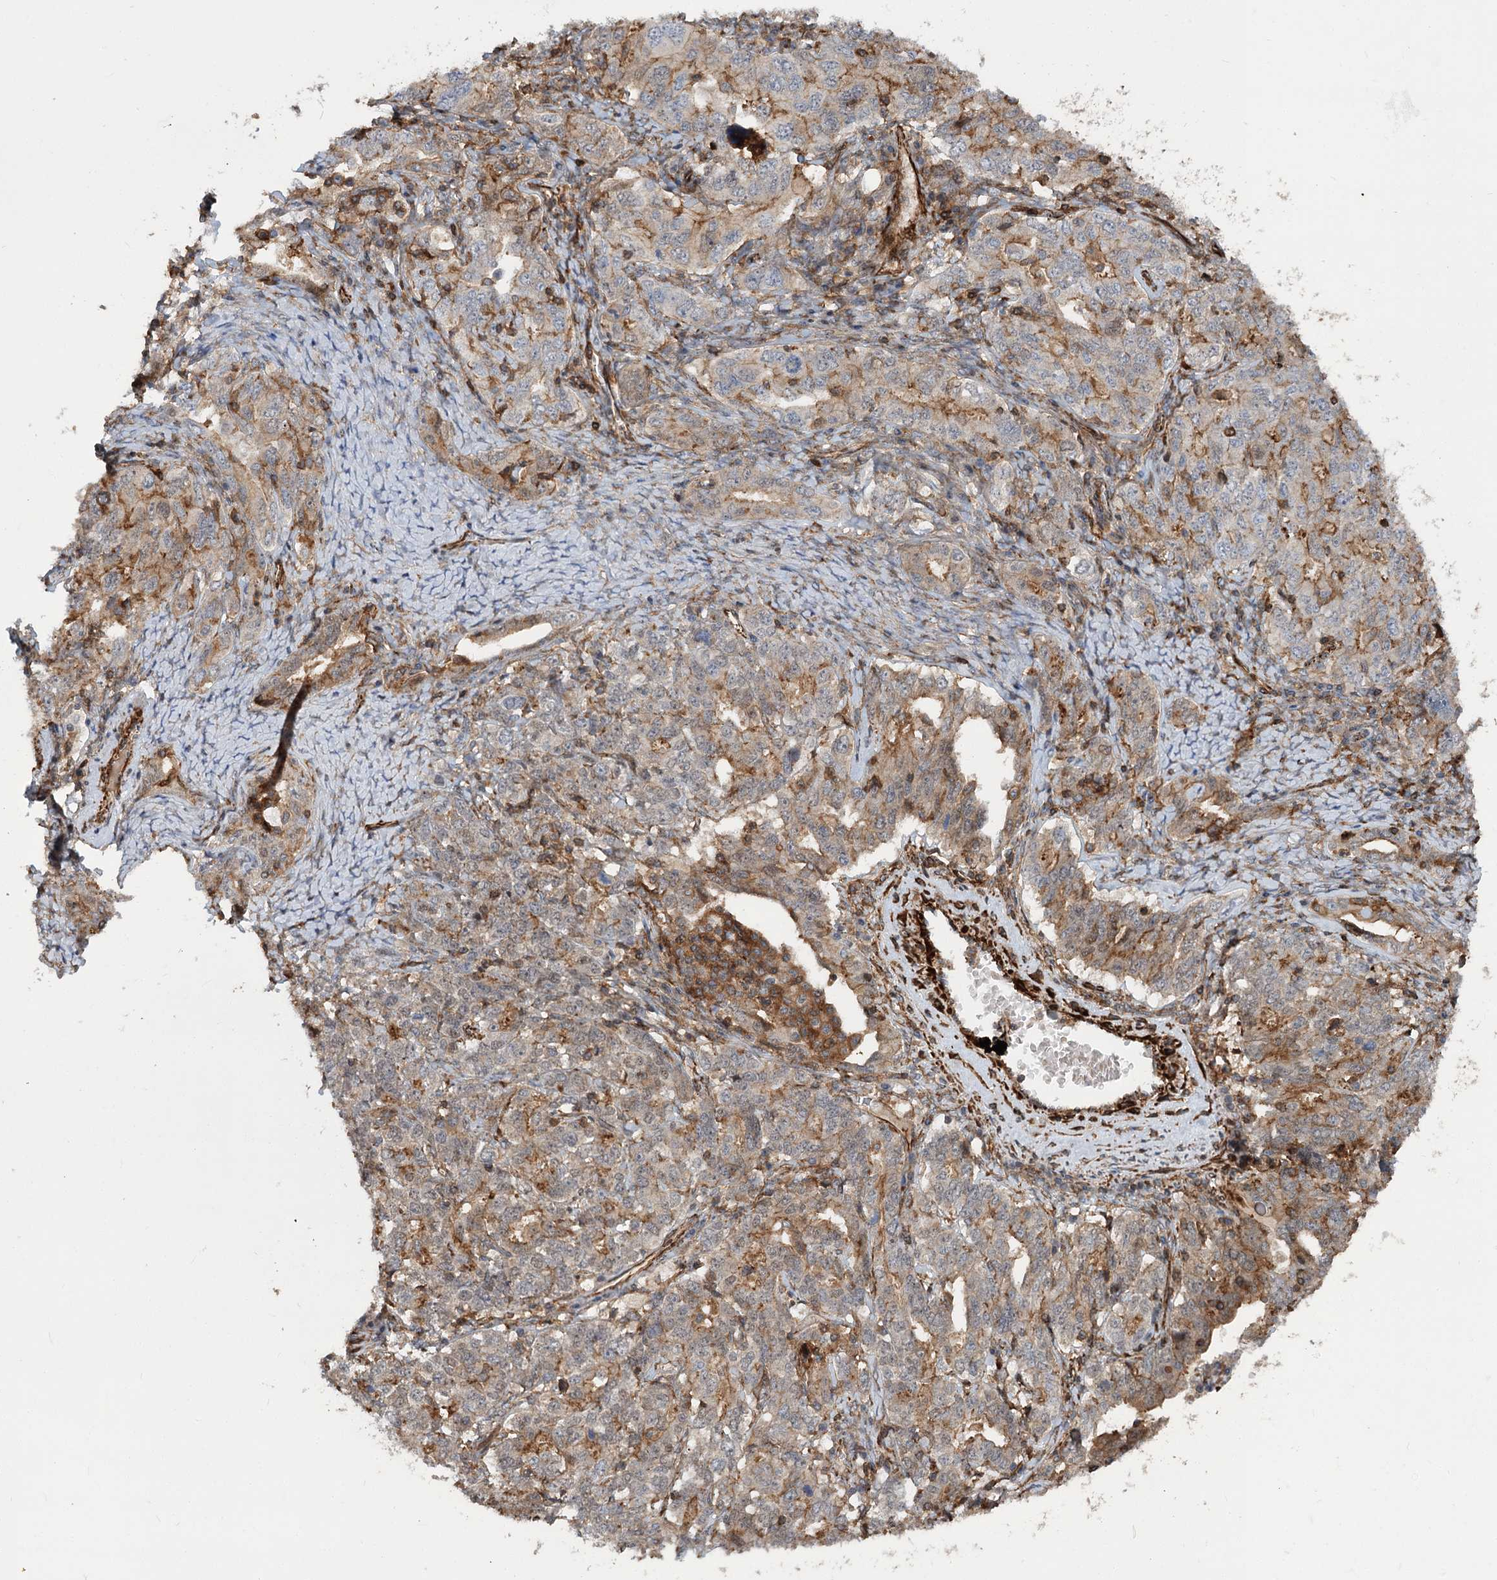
{"staining": {"intensity": "weak", "quantity": "25%-75%", "location": "cytoplasmic/membranous"}, "tissue": "ovarian cancer", "cell_type": "Tumor cells", "image_type": "cancer", "snomed": [{"axis": "morphology", "description": "Carcinoma, endometroid"}, {"axis": "topography", "description": "Ovary"}], "caption": "Immunohistochemical staining of human endometroid carcinoma (ovarian) exhibits low levels of weak cytoplasmic/membranous protein positivity in about 25%-75% of tumor cells.", "gene": "DPP3", "patient": {"sex": "female", "age": 62}}